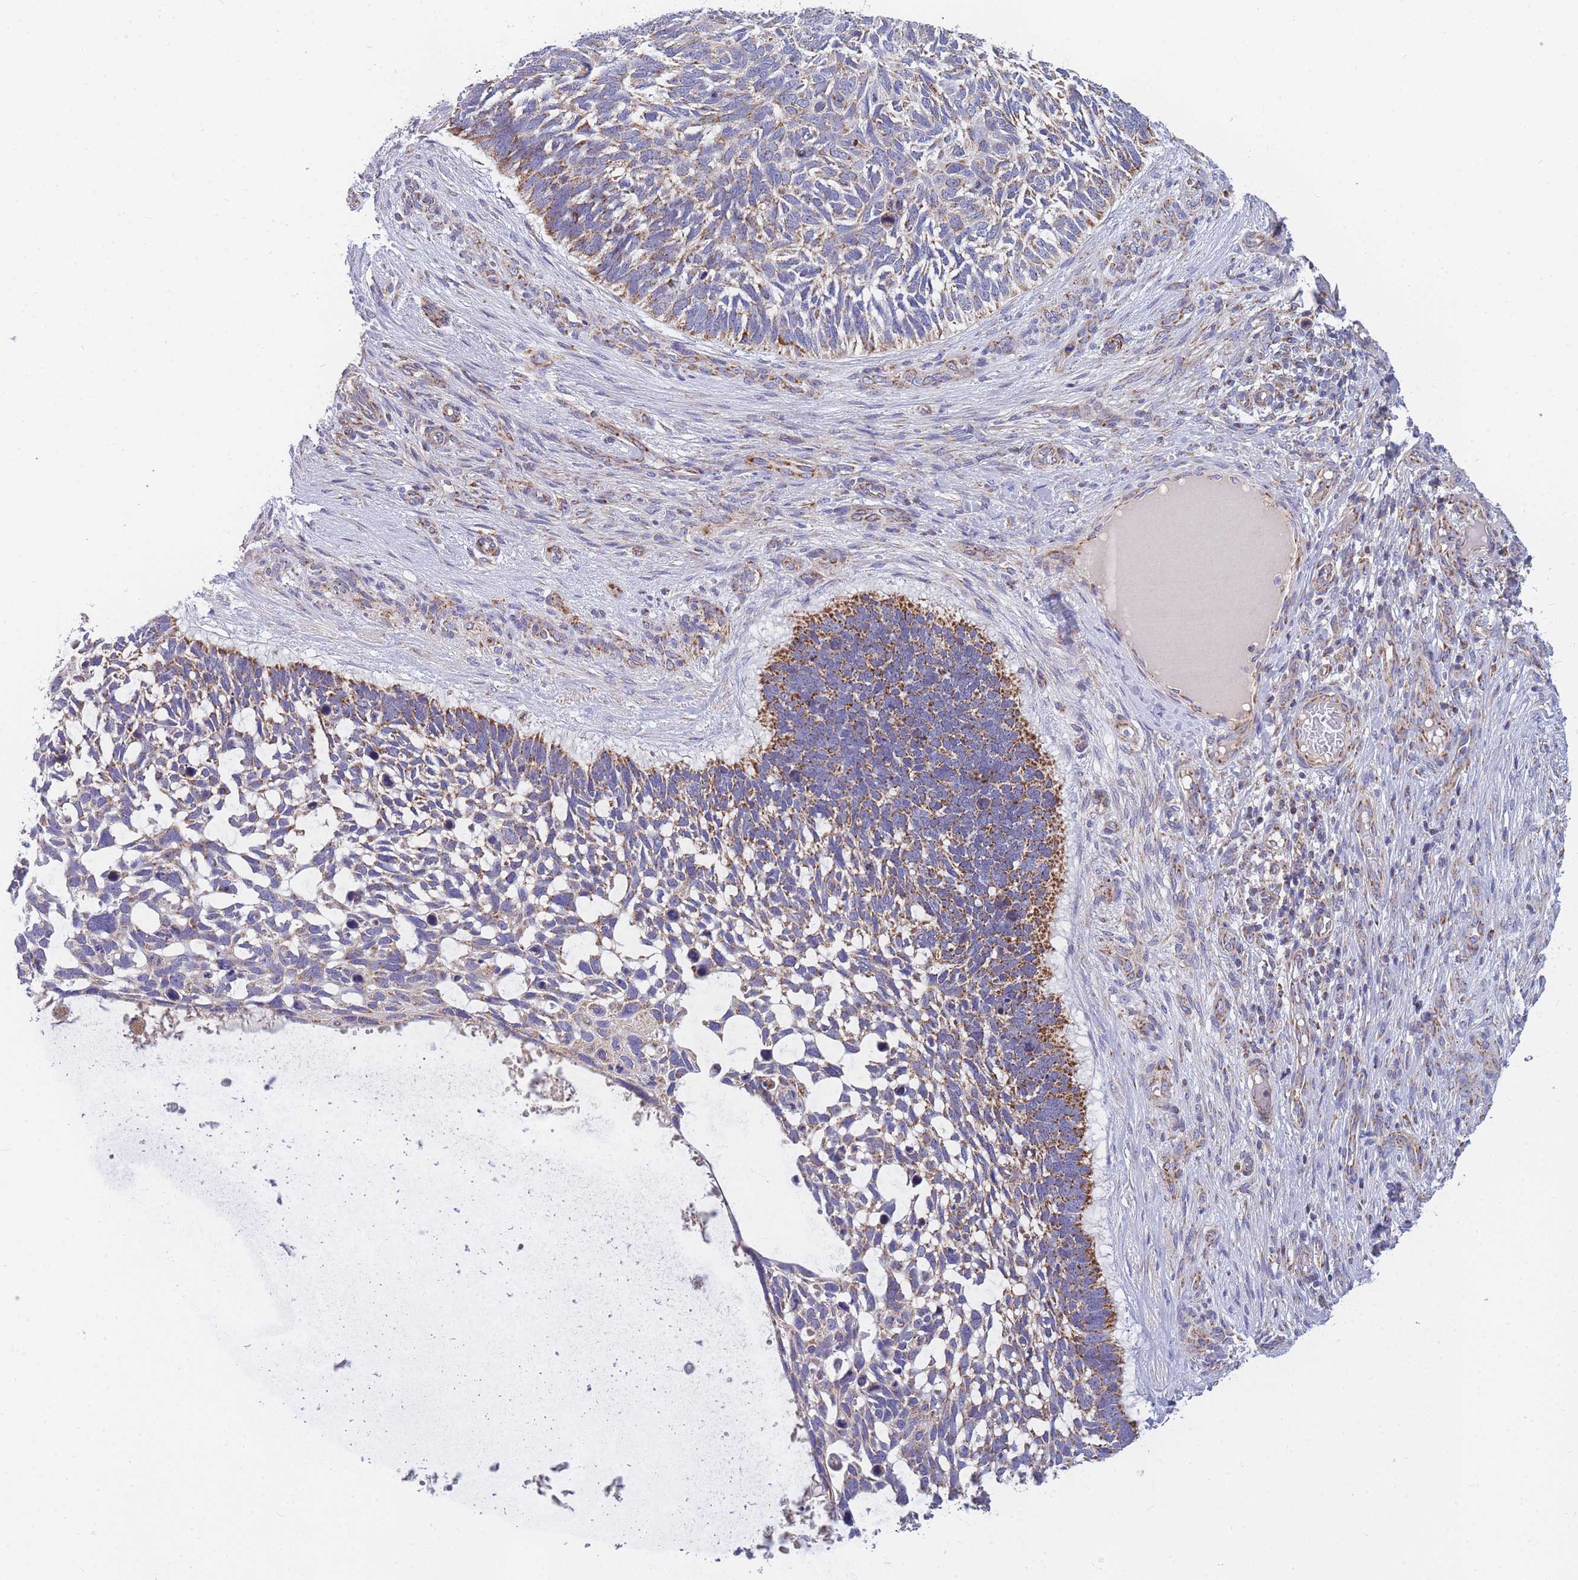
{"staining": {"intensity": "moderate", "quantity": "25%-75%", "location": "cytoplasmic/membranous"}, "tissue": "skin cancer", "cell_type": "Tumor cells", "image_type": "cancer", "snomed": [{"axis": "morphology", "description": "Basal cell carcinoma"}, {"axis": "topography", "description": "Skin"}], "caption": "Protein staining of skin cancer tissue displays moderate cytoplasmic/membranous positivity in approximately 25%-75% of tumor cells. (DAB (3,3'-diaminobenzidine) IHC, brown staining for protein, blue staining for nuclei).", "gene": "MRPS11", "patient": {"sex": "male", "age": 88}}